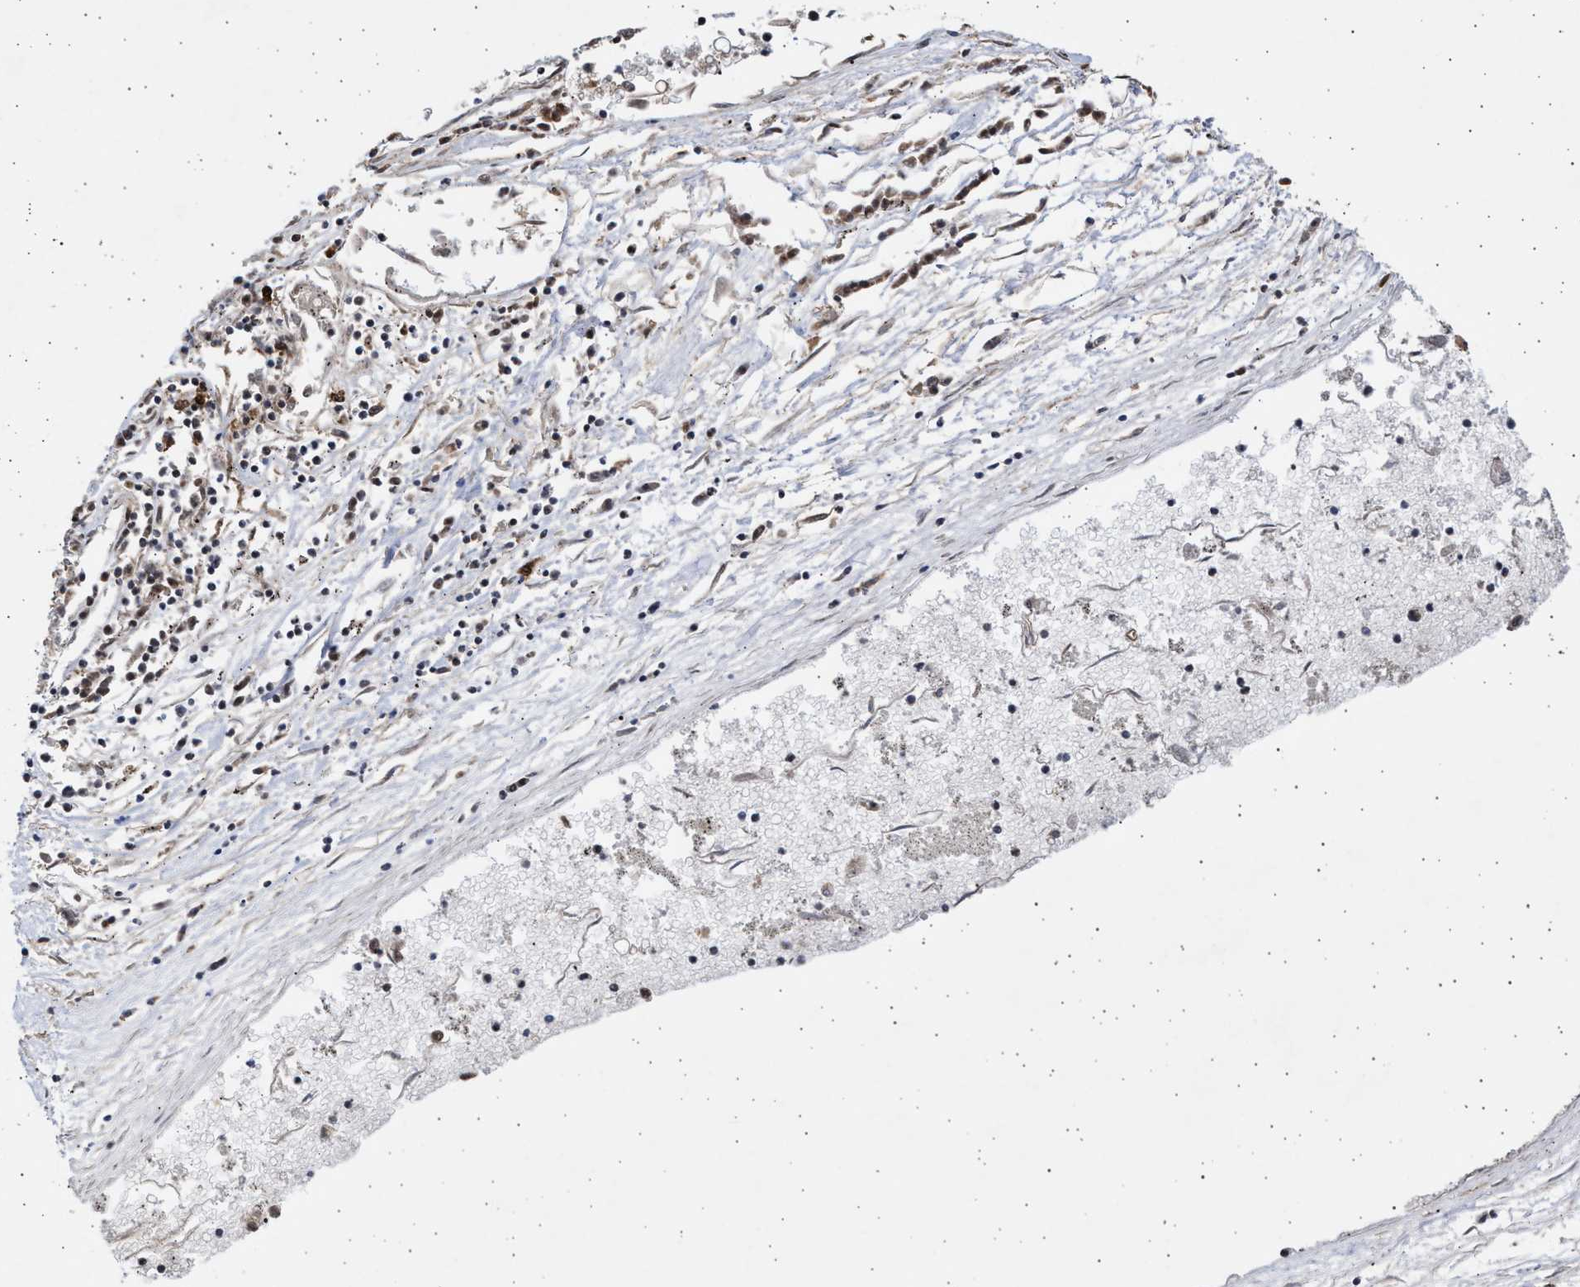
{"staining": {"intensity": "moderate", "quantity": ">75%", "location": "cytoplasmic/membranous"}, "tissue": "liver cancer", "cell_type": "Tumor cells", "image_type": "cancer", "snomed": [{"axis": "morphology", "description": "Carcinoma, Hepatocellular, NOS"}, {"axis": "topography", "description": "Liver"}], "caption": "A brown stain highlights moderate cytoplasmic/membranous positivity of a protein in liver cancer (hepatocellular carcinoma) tumor cells.", "gene": "TTC19", "patient": {"sex": "male", "age": 72}}